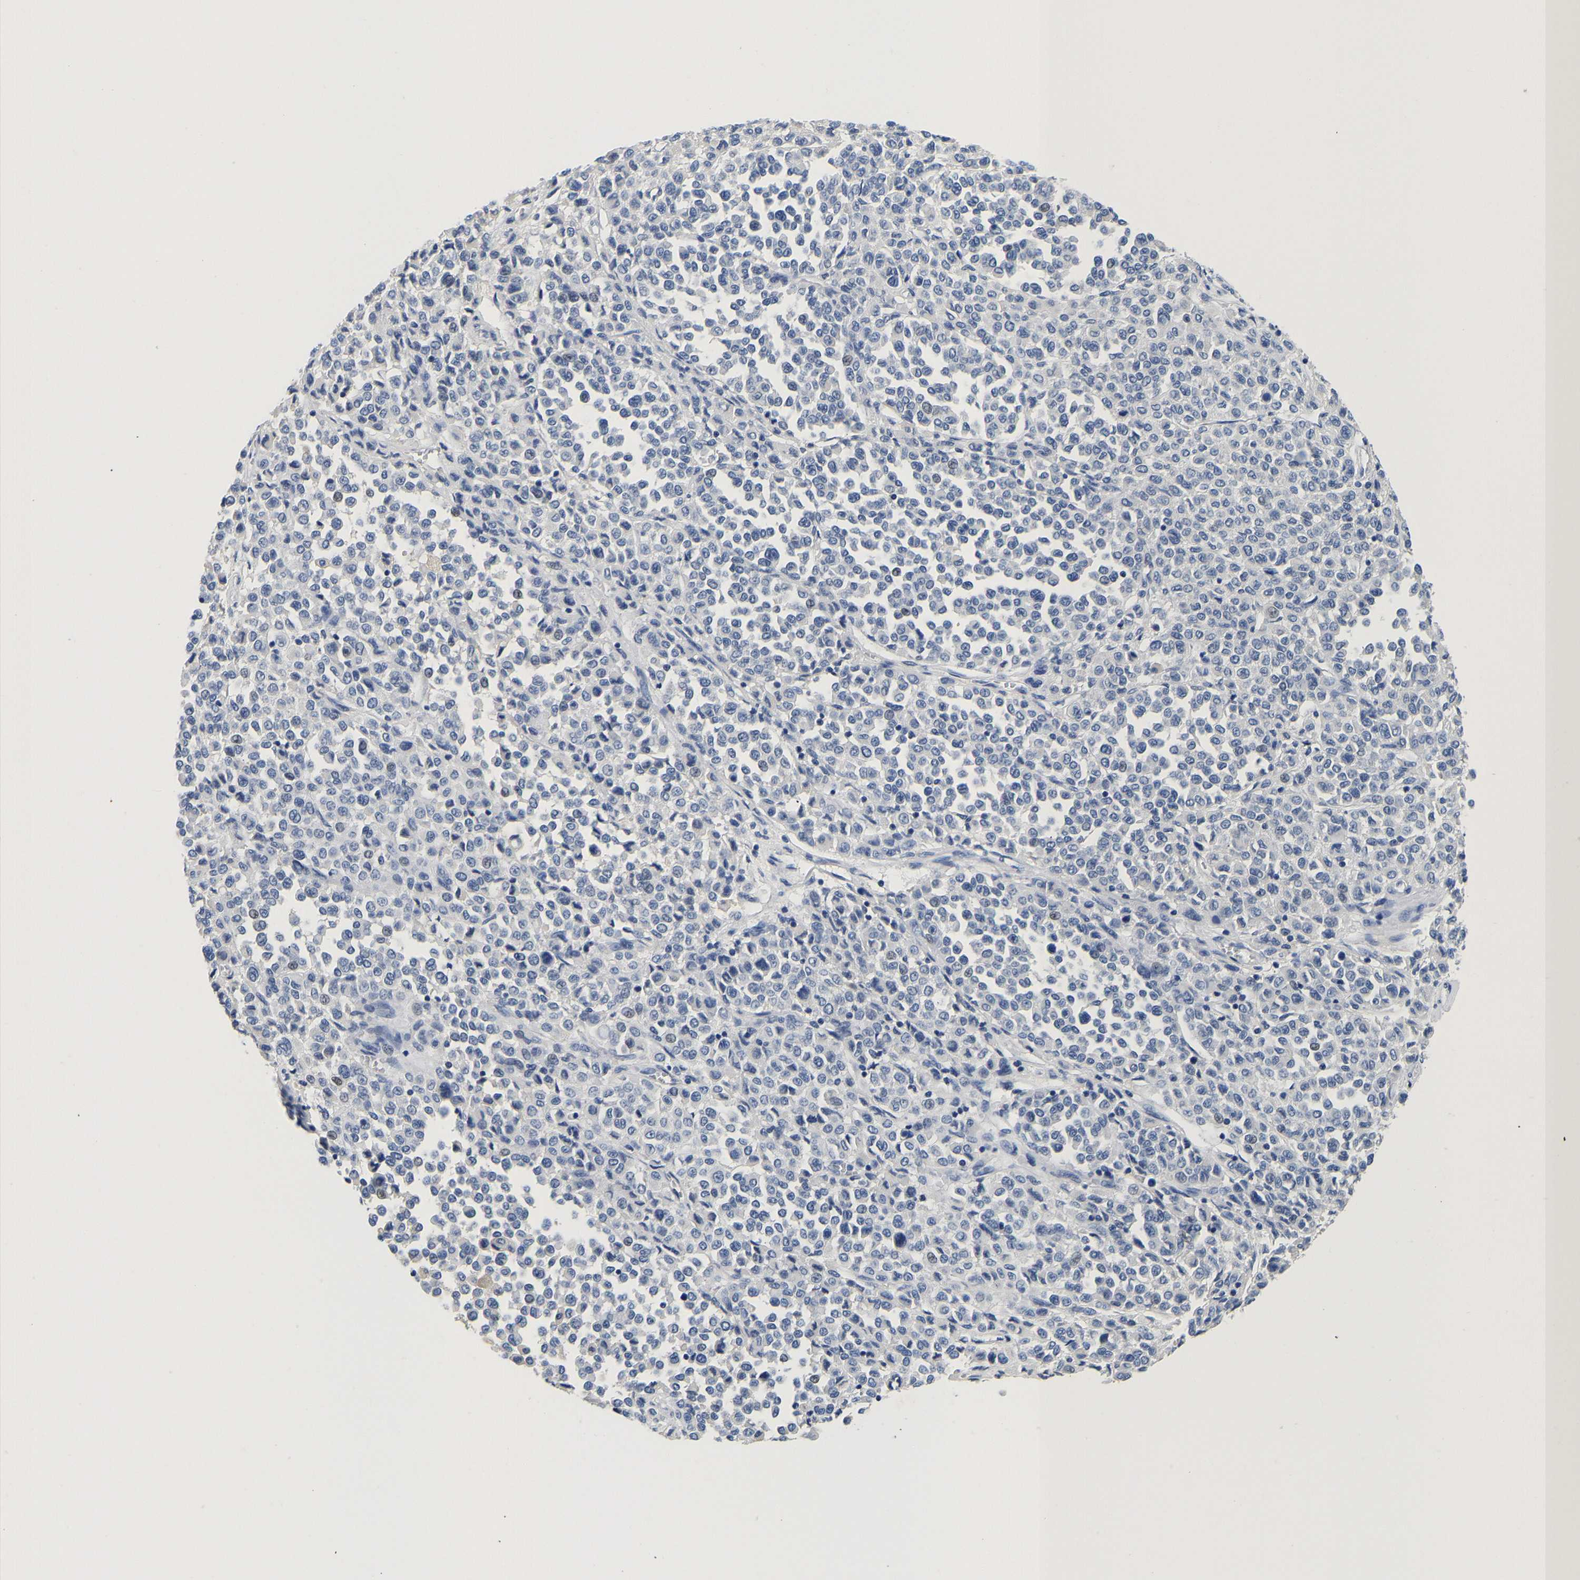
{"staining": {"intensity": "negative", "quantity": "none", "location": "none"}, "tissue": "melanoma", "cell_type": "Tumor cells", "image_type": "cancer", "snomed": [{"axis": "morphology", "description": "Malignant melanoma, Metastatic site"}, {"axis": "topography", "description": "Pancreas"}], "caption": "Malignant melanoma (metastatic site) was stained to show a protein in brown. There is no significant staining in tumor cells.", "gene": "PCK2", "patient": {"sex": "female", "age": 30}}